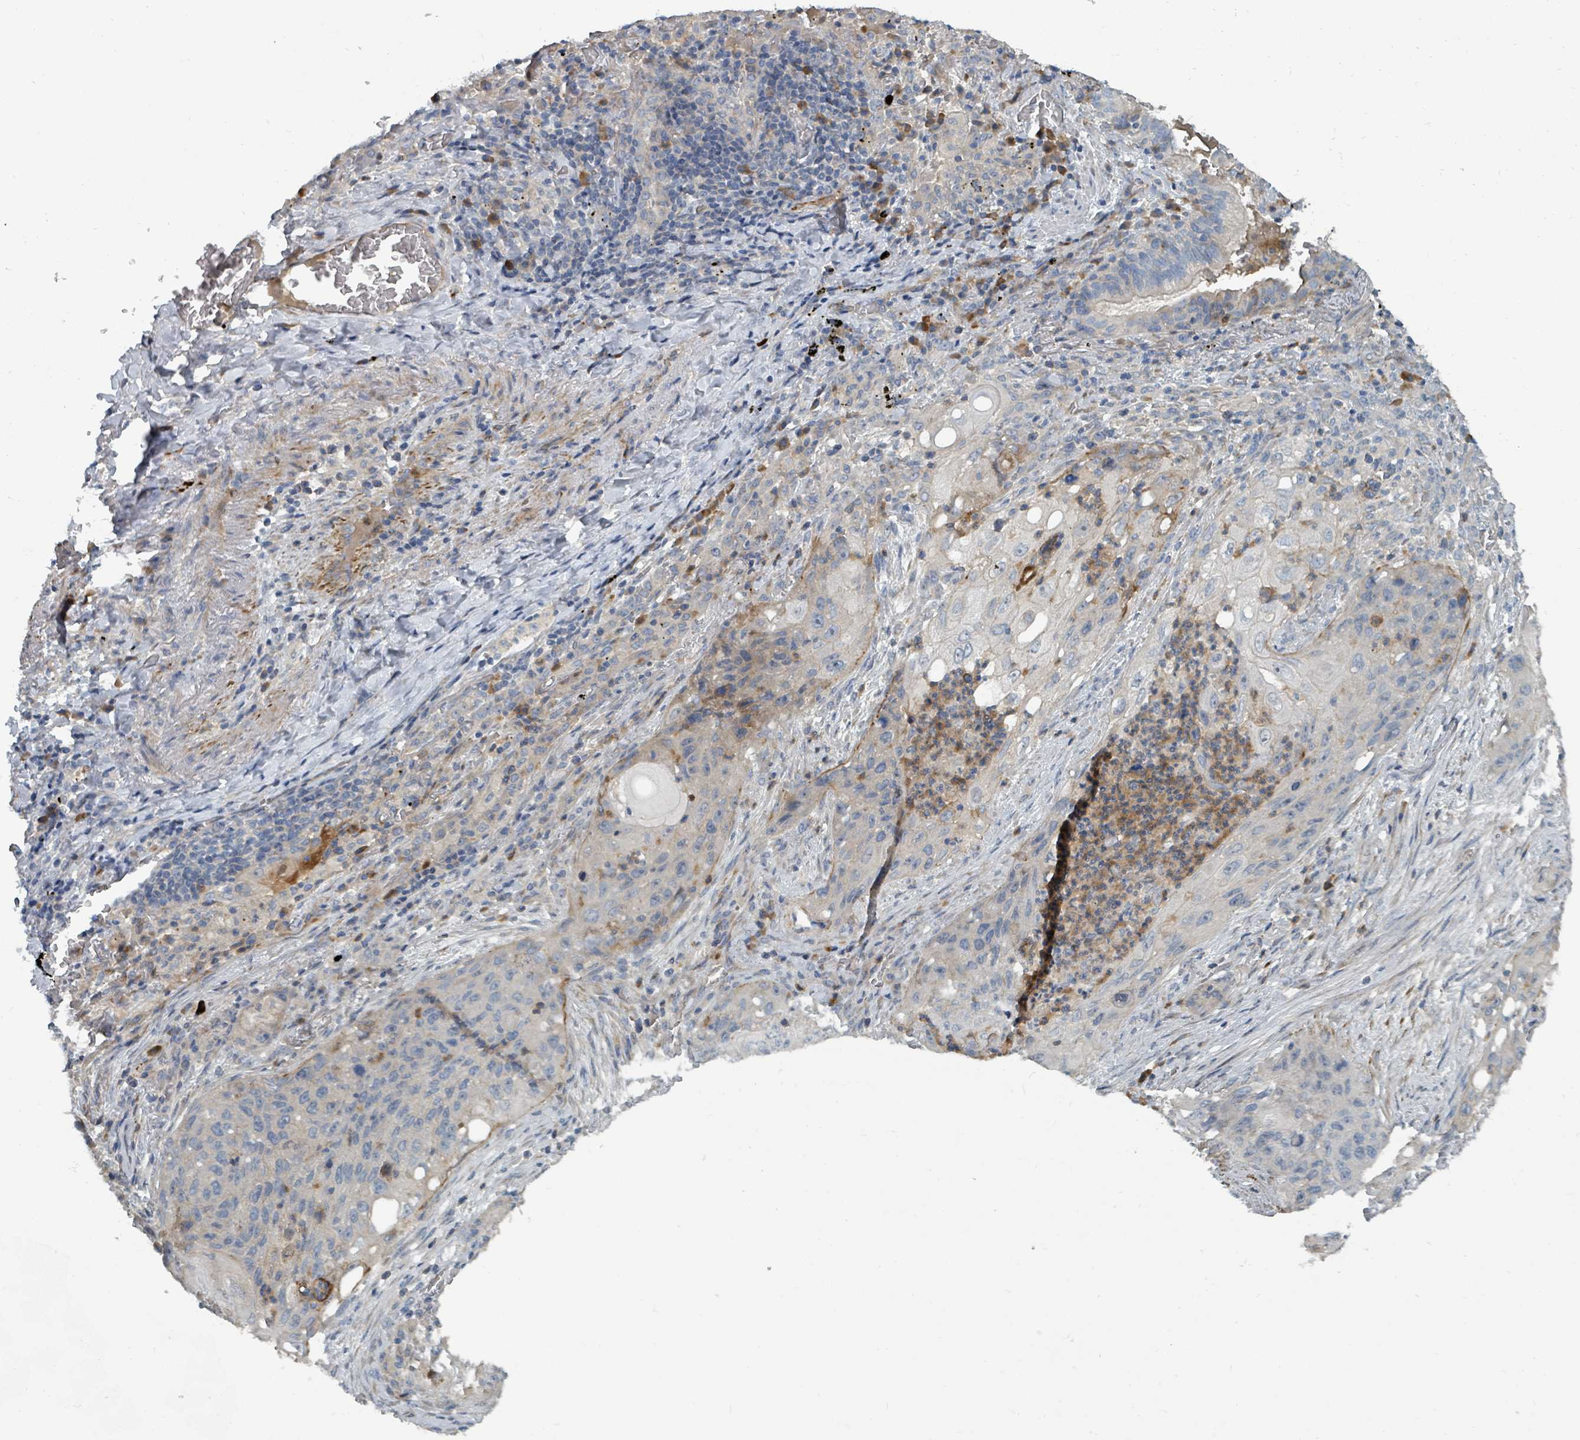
{"staining": {"intensity": "negative", "quantity": "none", "location": "none"}, "tissue": "lung cancer", "cell_type": "Tumor cells", "image_type": "cancer", "snomed": [{"axis": "morphology", "description": "Squamous cell carcinoma, NOS"}, {"axis": "topography", "description": "Lung"}], "caption": "Lung squamous cell carcinoma was stained to show a protein in brown. There is no significant positivity in tumor cells. Nuclei are stained in blue.", "gene": "SLC44A5", "patient": {"sex": "female", "age": 63}}